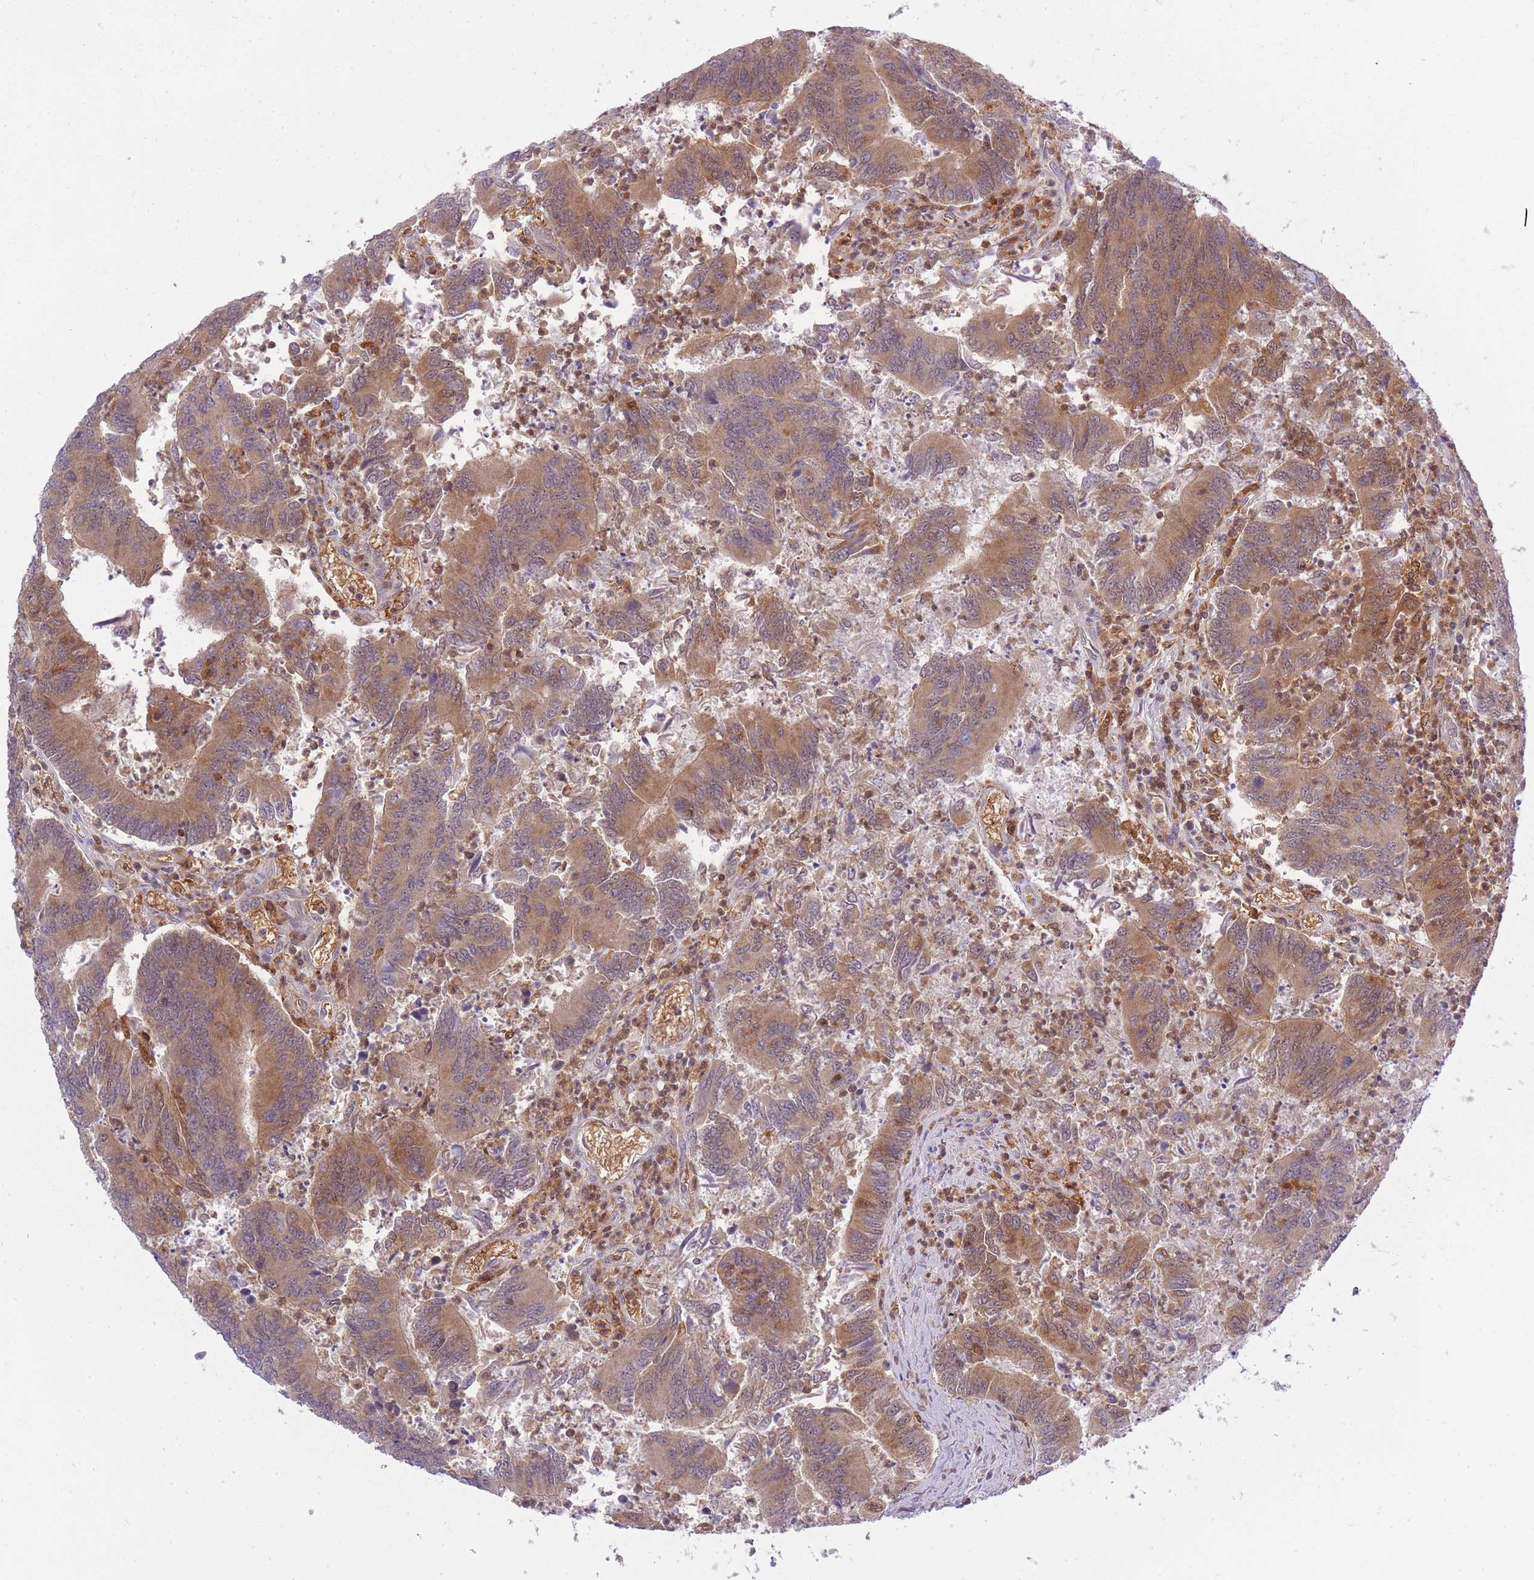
{"staining": {"intensity": "moderate", "quantity": ">75%", "location": "cytoplasmic/membranous,nuclear"}, "tissue": "colorectal cancer", "cell_type": "Tumor cells", "image_type": "cancer", "snomed": [{"axis": "morphology", "description": "Adenocarcinoma, NOS"}, {"axis": "topography", "description": "Colon"}], "caption": "This is a photomicrograph of immunohistochemistry (IHC) staining of colorectal adenocarcinoma, which shows moderate positivity in the cytoplasmic/membranous and nuclear of tumor cells.", "gene": "CXorf38", "patient": {"sex": "female", "age": 67}}